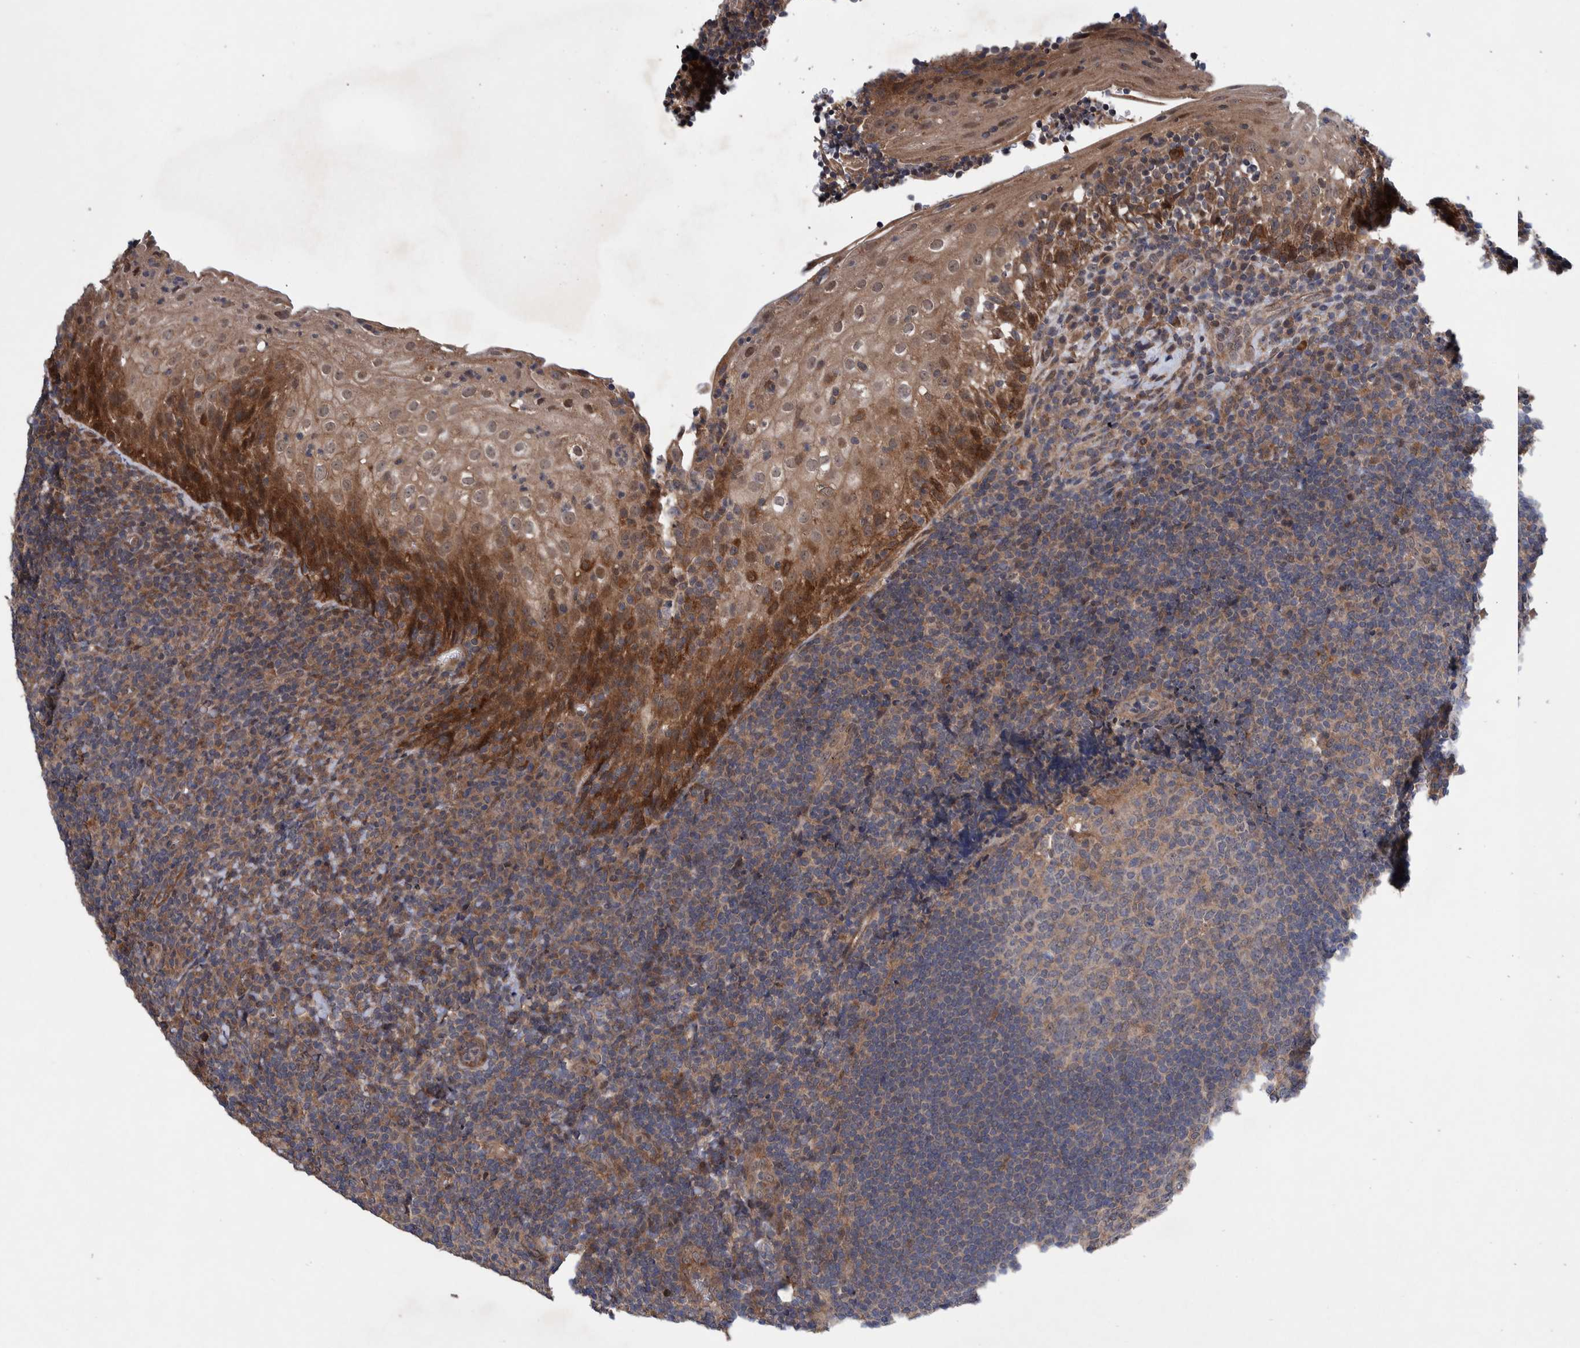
{"staining": {"intensity": "weak", "quantity": "25%-75%", "location": "cytoplasmic/membranous"}, "tissue": "tonsil", "cell_type": "Germinal center cells", "image_type": "normal", "snomed": [{"axis": "morphology", "description": "Normal tissue, NOS"}, {"axis": "topography", "description": "Tonsil"}], "caption": "Tonsil stained with DAB immunohistochemistry (IHC) shows low levels of weak cytoplasmic/membranous expression in about 25%-75% of germinal center cells. The staining was performed using DAB (3,3'-diaminobenzidine) to visualize the protein expression in brown, while the nuclei were stained in blue with hematoxylin (Magnification: 20x).", "gene": "PIK3R6", "patient": {"sex": "male", "age": 37}}